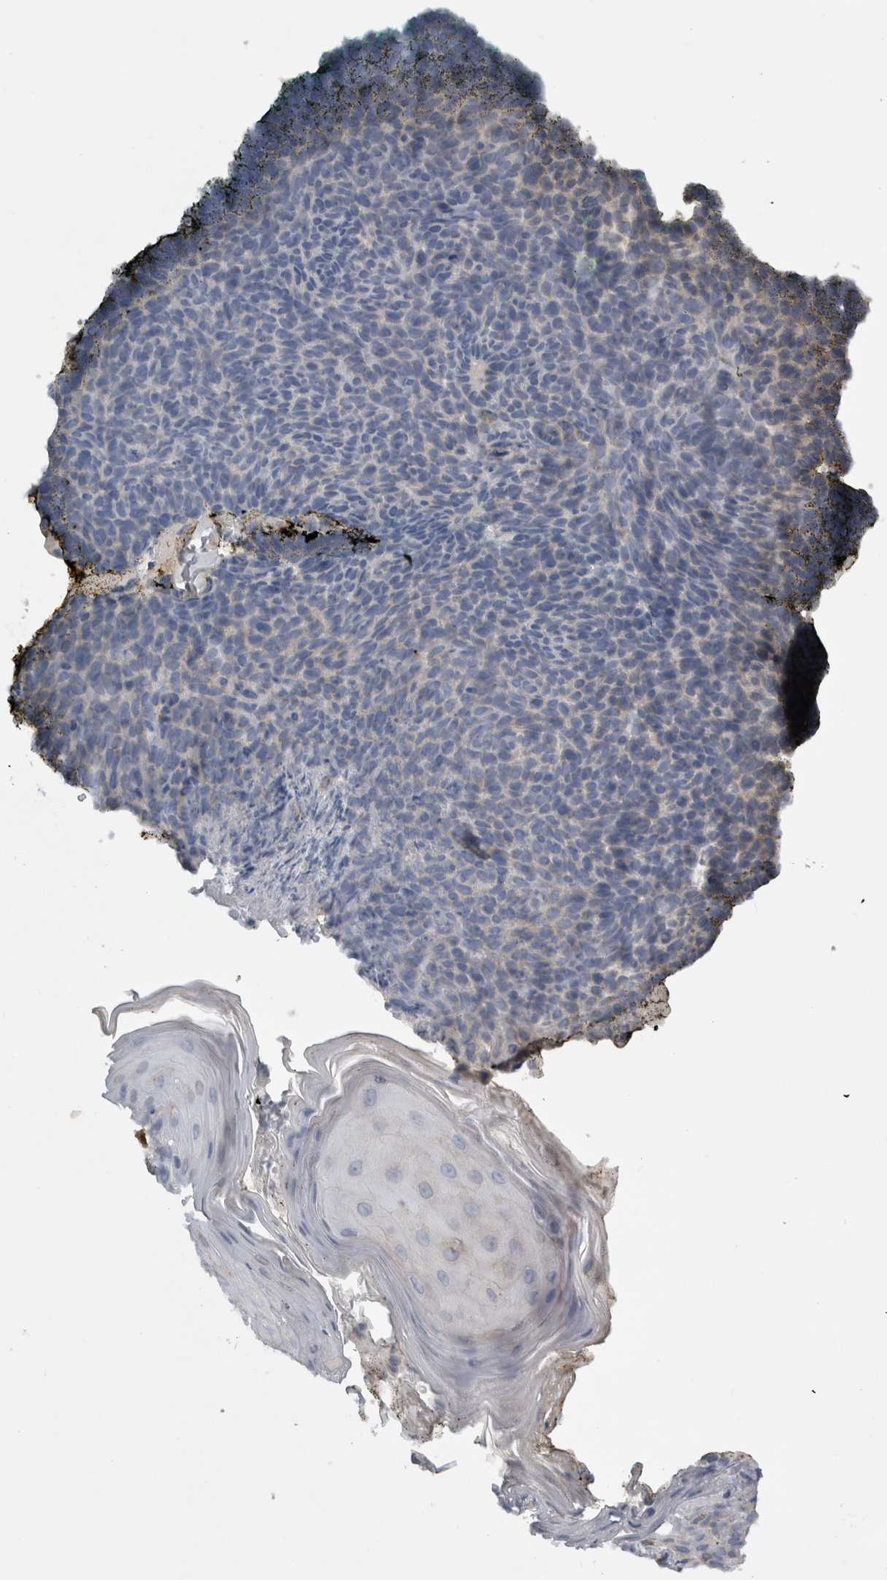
{"staining": {"intensity": "negative", "quantity": "none", "location": "none"}, "tissue": "skin cancer", "cell_type": "Tumor cells", "image_type": "cancer", "snomed": [{"axis": "morphology", "description": "Basal cell carcinoma"}, {"axis": "topography", "description": "Skin"}], "caption": "There is no significant positivity in tumor cells of skin cancer. The staining is performed using DAB brown chromogen with nuclei counter-stained in using hematoxylin.", "gene": "DHRS4", "patient": {"sex": "male", "age": 61}}